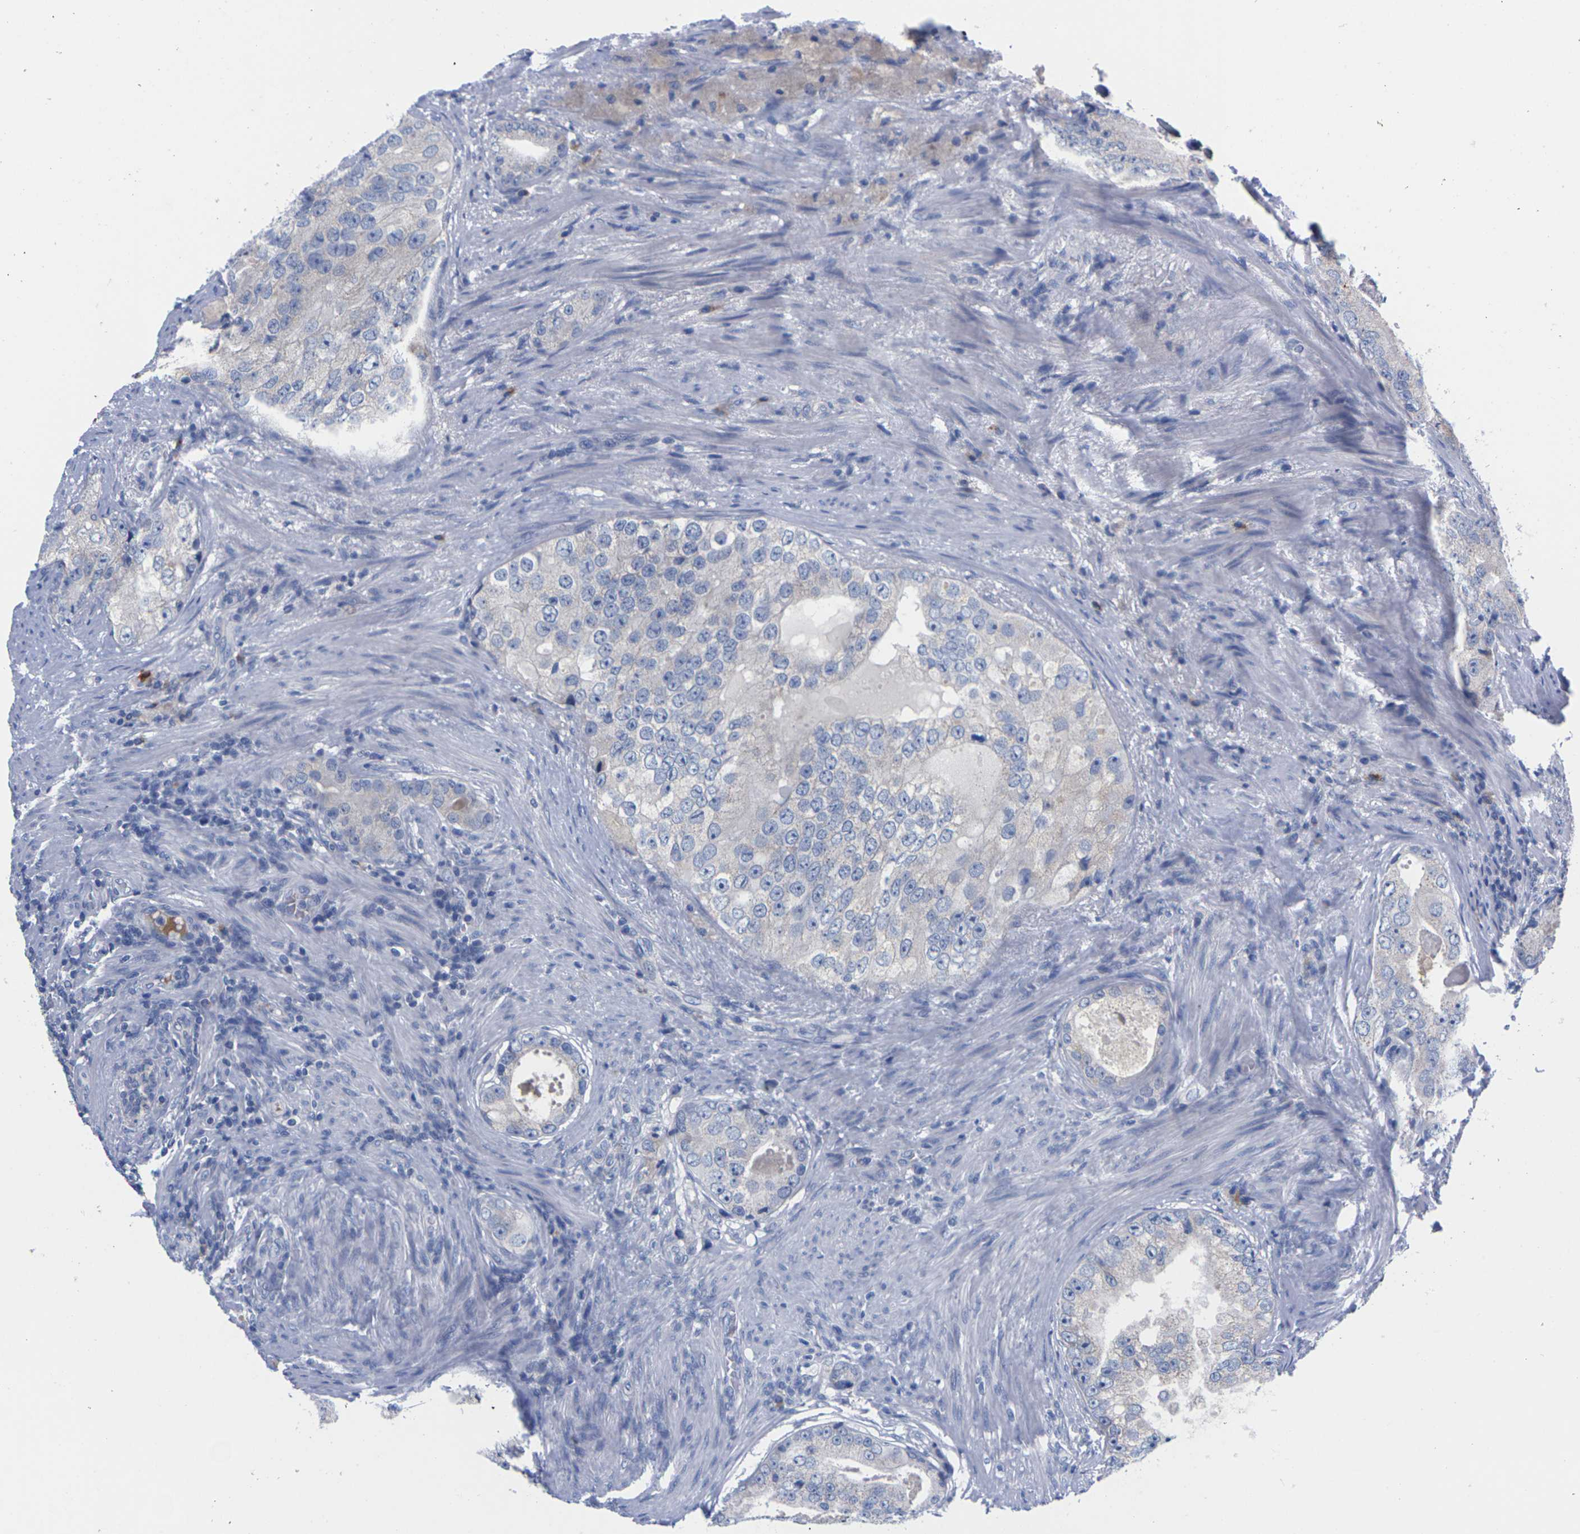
{"staining": {"intensity": "negative", "quantity": "none", "location": "none"}, "tissue": "prostate cancer", "cell_type": "Tumor cells", "image_type": "cancer", "snomed": [{"axis": "morphology", "description": "Adenocarcinoma, High grade"}, {"axis": "topography", "description": "Prostate"}], "caption": "Histopathology image shows no significant protein positivity in tumor cells of prostate high-grade adenocarcinoma.", "gene": "FAM210A", "patient": {"sex": "male", "age": 66}}